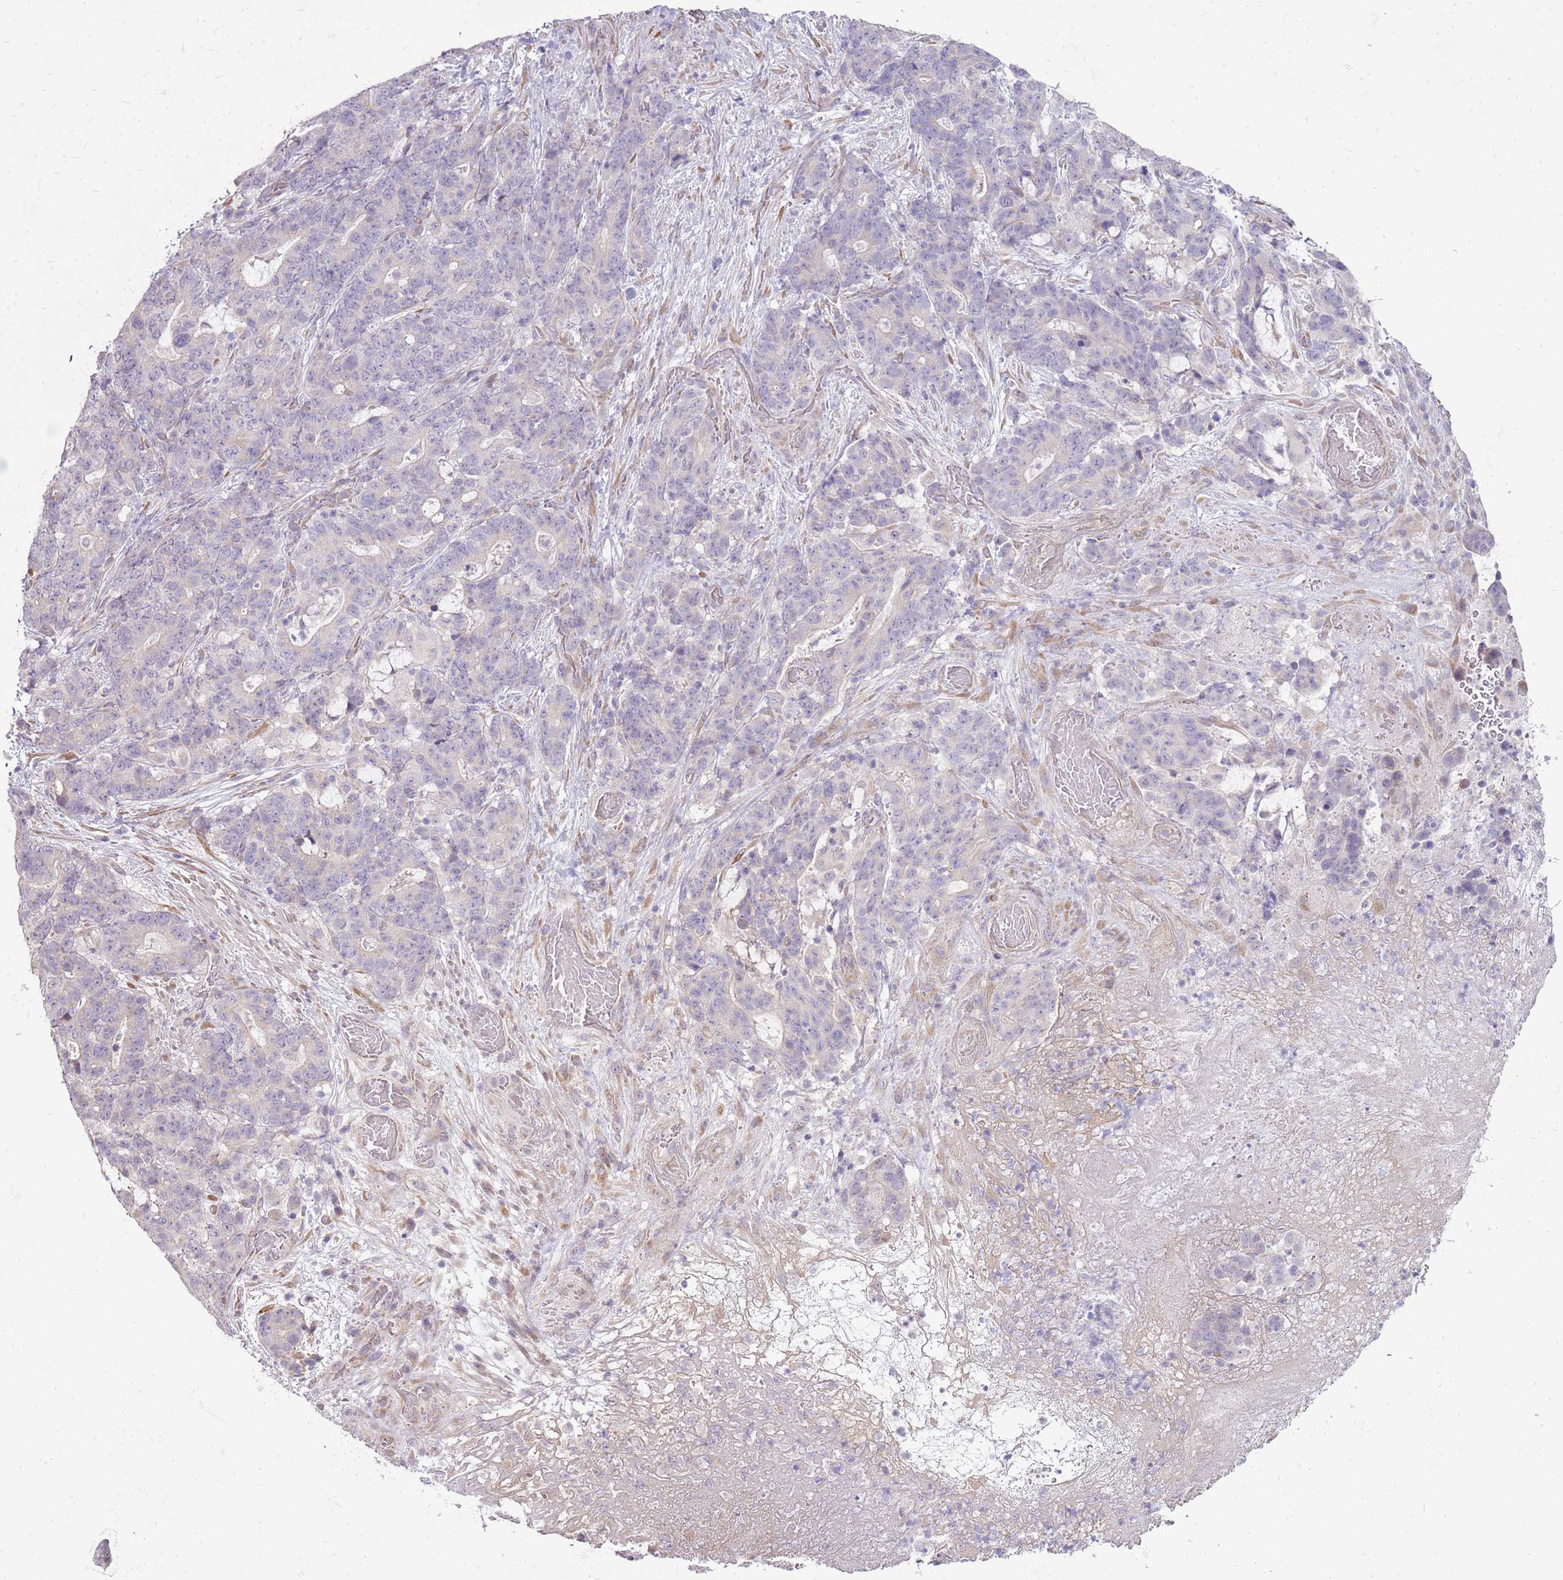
{"staining": {"intensity": "negative", "quantity": "none", "location": "none"}, "tissue": "stomach cancer", "cell_type": "Tumor cells", "image_type": "cancer", "snomed": [{"axis": "morphology", "description": "Normal tissue, NOS"}, {"axis": "morphology", "description": "Adenocarcinoma, NOS"}, {"axis": "topography", "description": "Stomach"}], "caption": "Stomach cancer was stained to show a protein in brown. There is no significant positivity in tumor cells.", "gene": "UGGT2", "patient": {"sex": "female", "age": 64}}